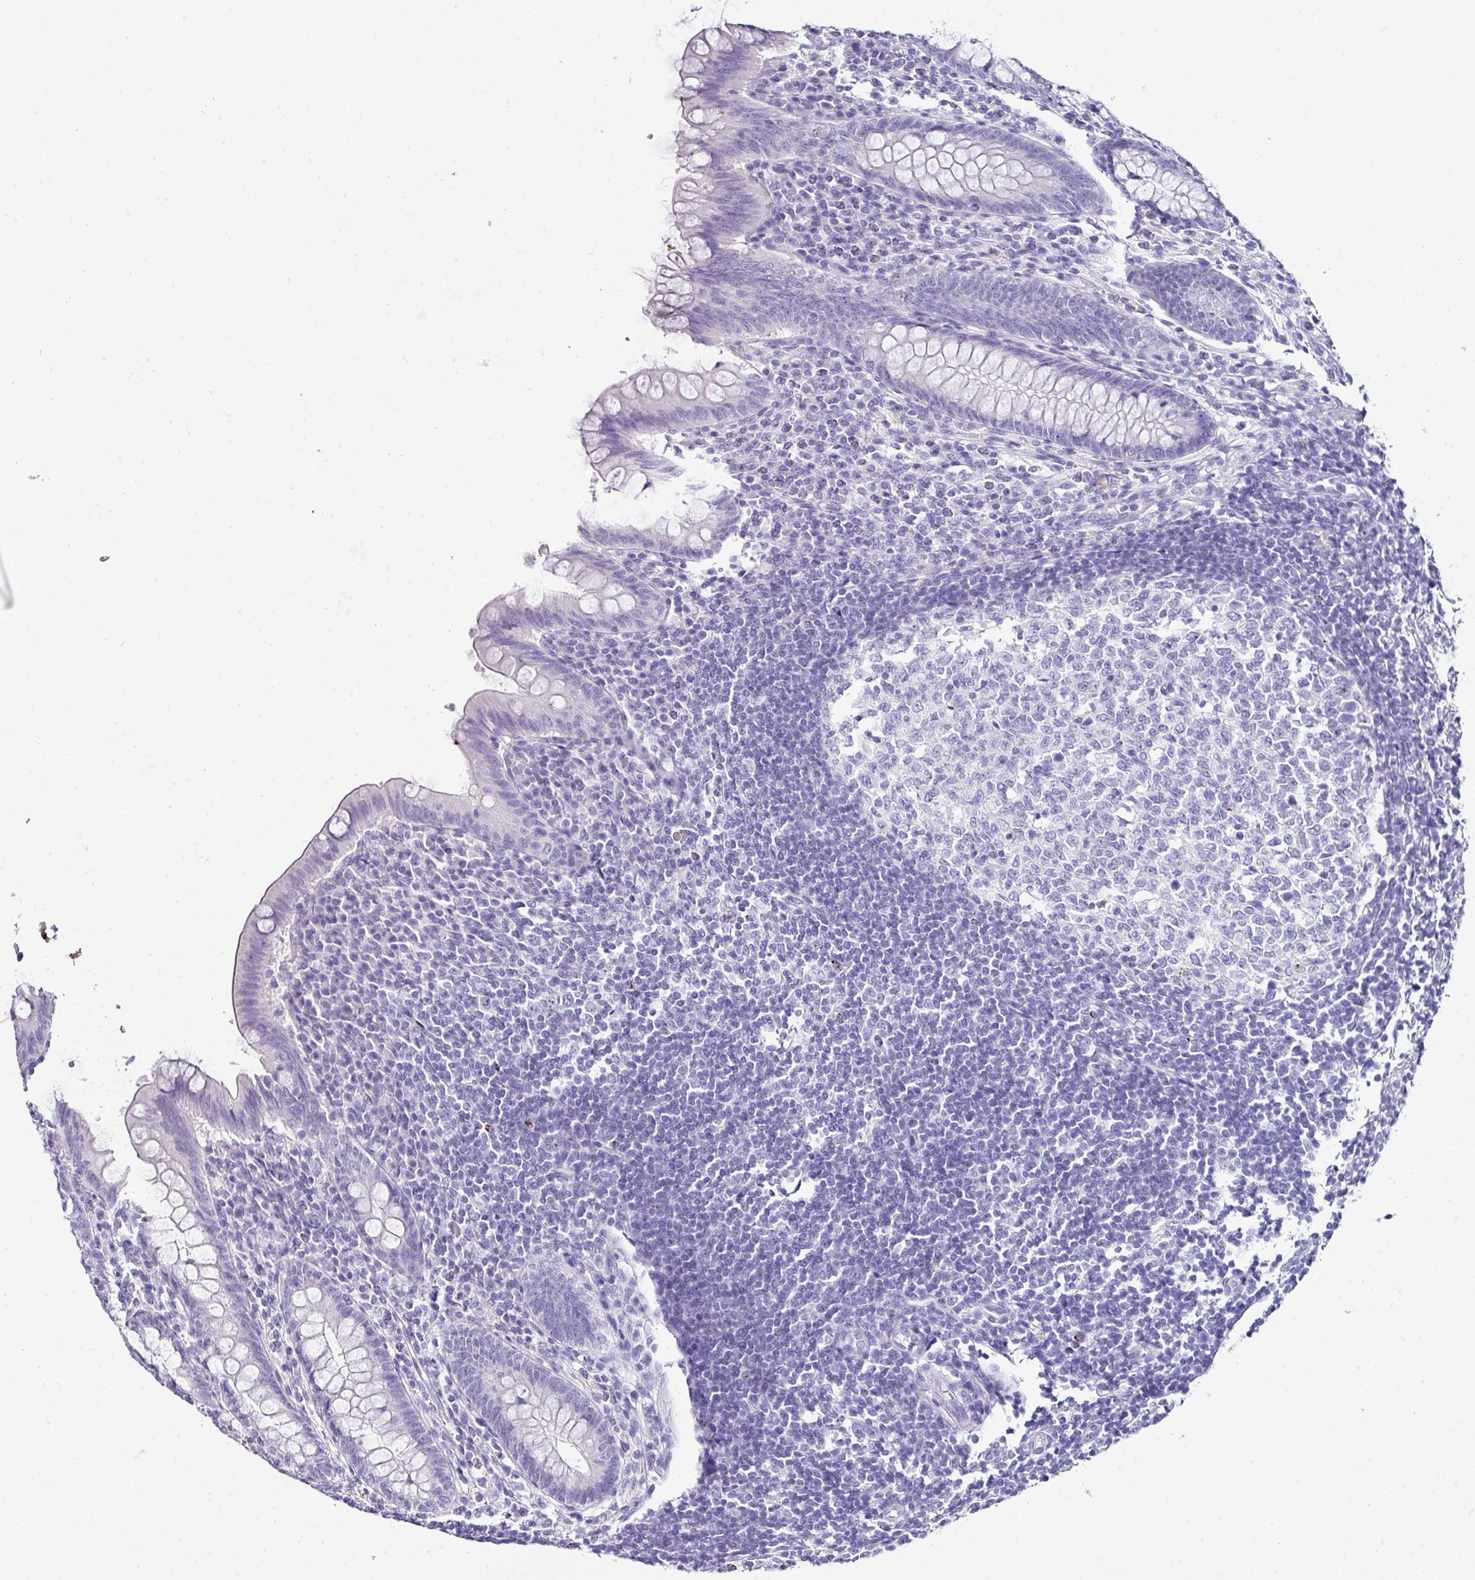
{"staining": {"intensity": "negative", "quantity": "none", "location": "none"}, "tissue": "appendix", "cell_type": "Glandular cells", "image_type": "normal", "snomed": [{"axis": "morphology", "description": "Normal tissue, NOS"}, {"axis": "topography", "description": "Appendix"}], "caption": "IHC micrograph of benign human appendix stained for a protein (brown), which exhibits no staining in glandular cells. (DAB (3,3'-diaminobenzidine) immunohistochemistry, high magnification).", "gene": "NAPSA", "patient": {"sex": "female", "age": 33}}